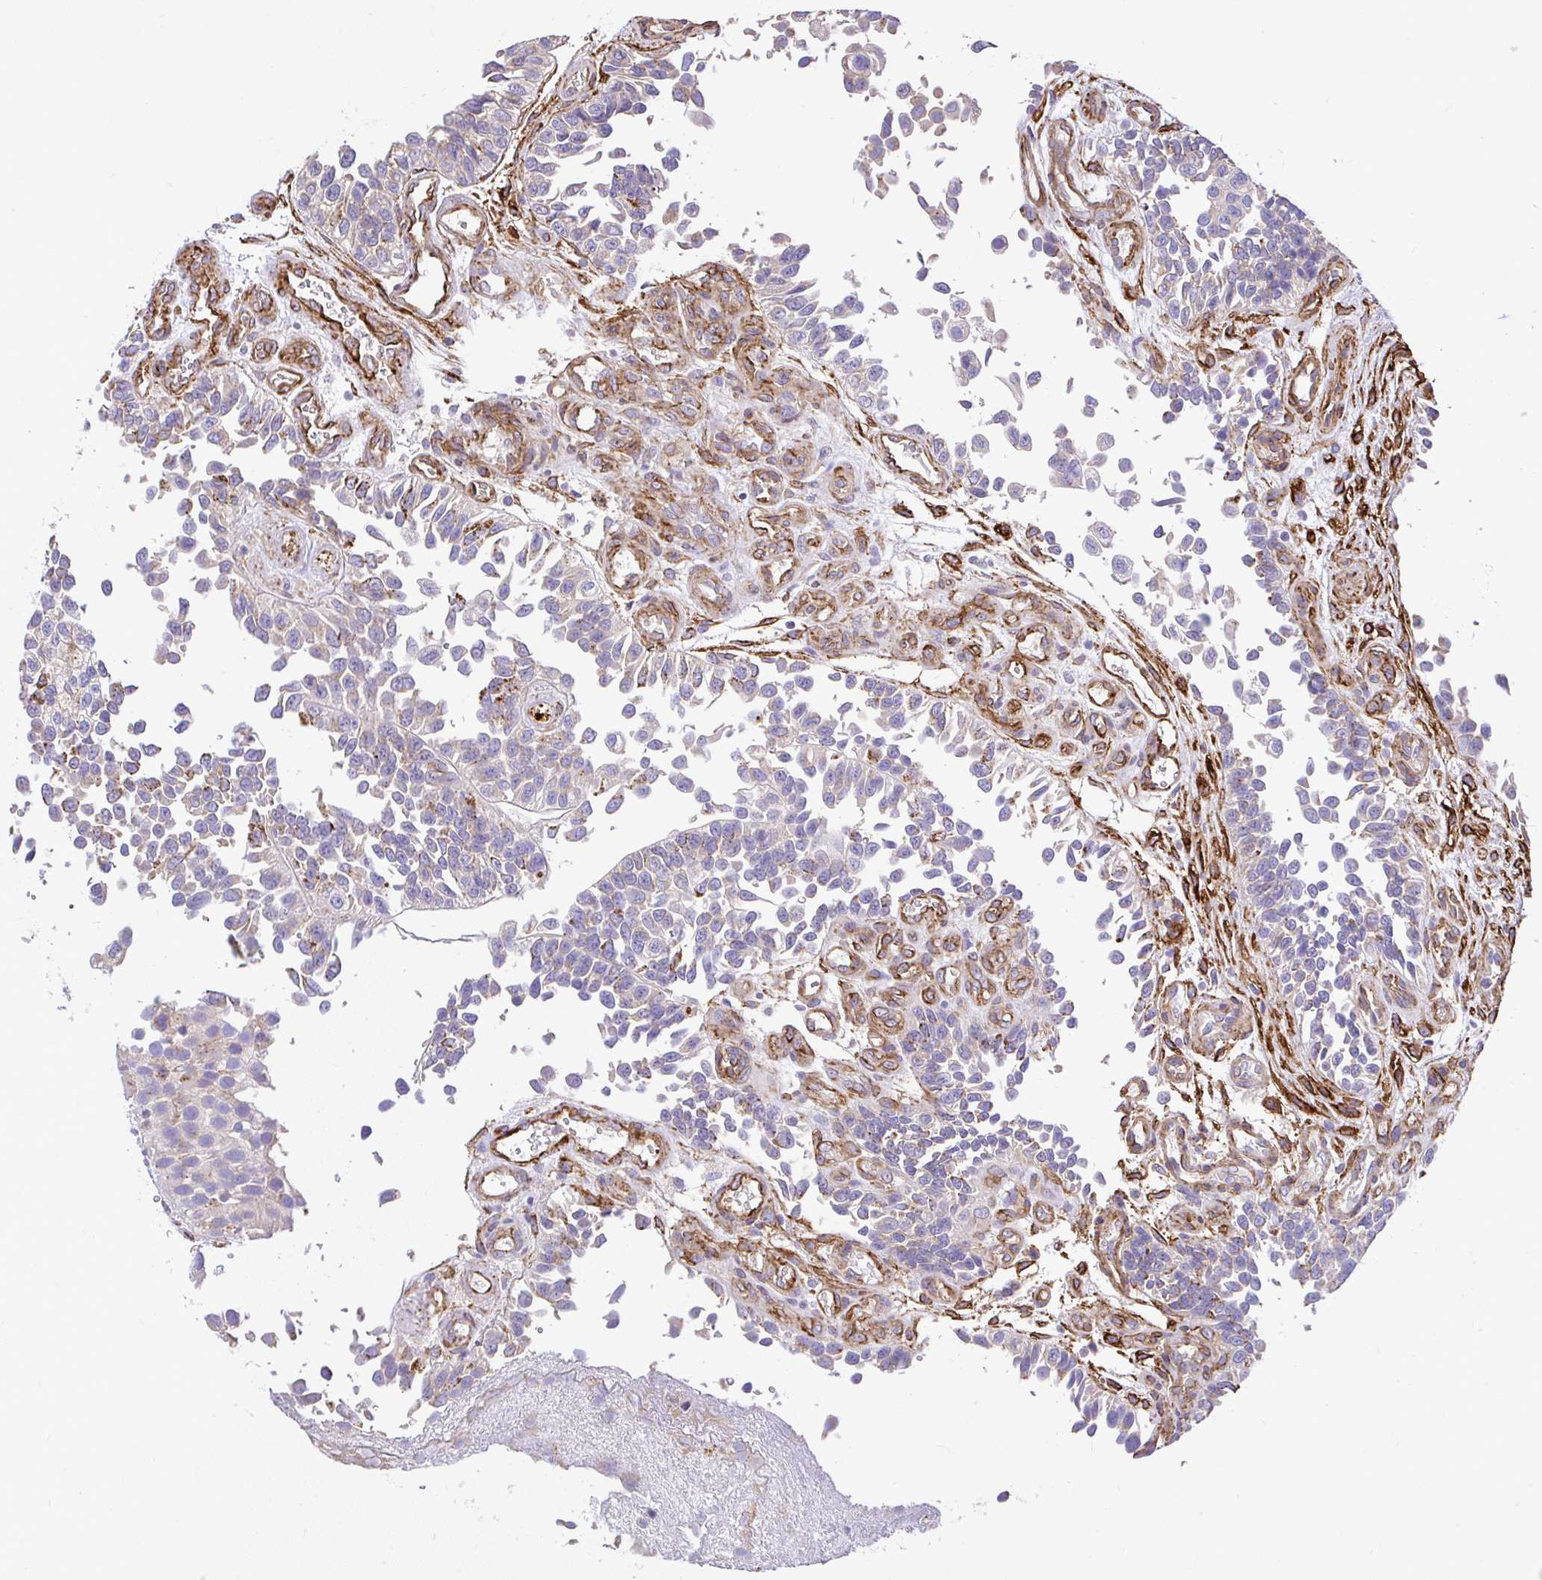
{"staining": {"intensity": "negative", "quantity": "none", "location": "none"}, "tissue": "urothelial cancer", "cell_type": "Tumor cells", "image_type": "cancer", "snomed": [{"axis": "morphology", "description": "Urothelial carcinoma, NOS"}, {"axis": "topography", "description": "Urinary bladder"}], "caption": "Urothelial cancer was stained to show a protein in brown. There is no significant expression in tumor cells.", "gene": "PTPRK", "patient": {"sex": "male", "age": 87}}